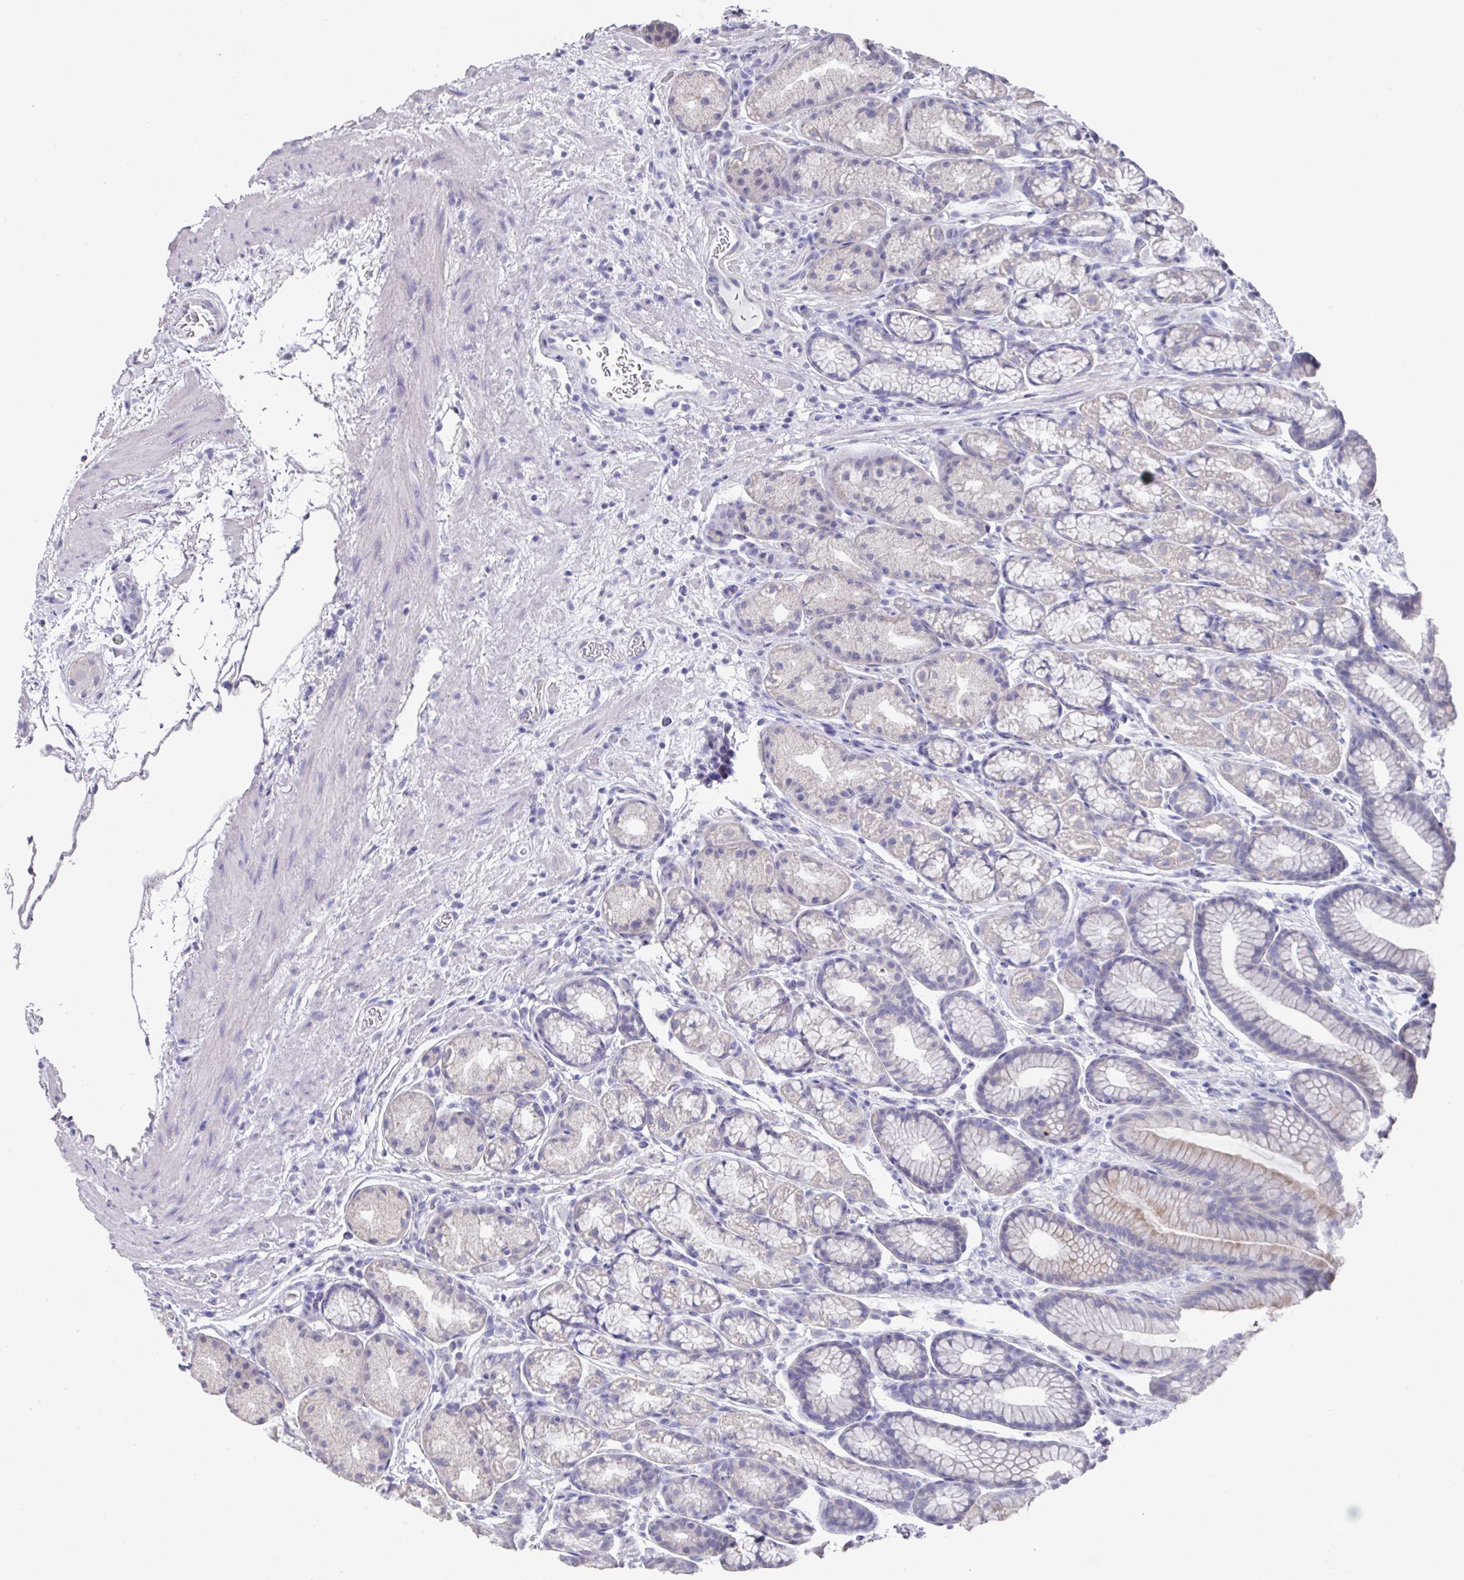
{"staining": {"intensity": "negative", "quantity": "none", "location": "none"}, "tissue": "stomach", "cell_type": "Glandular cells", "image_type": "normal", "snomed": [{"axis": "morphology", "description": "Normal tissue, NOS"}, {"axis": "topography", "description": "Stomach, lower"}], "caption": "Immunohistochemical staining of unremarkable human stomach shows no significant staining in glandular cells.", "gene": "DAZ1", "patient": {"sex": "male", "age": 67}}